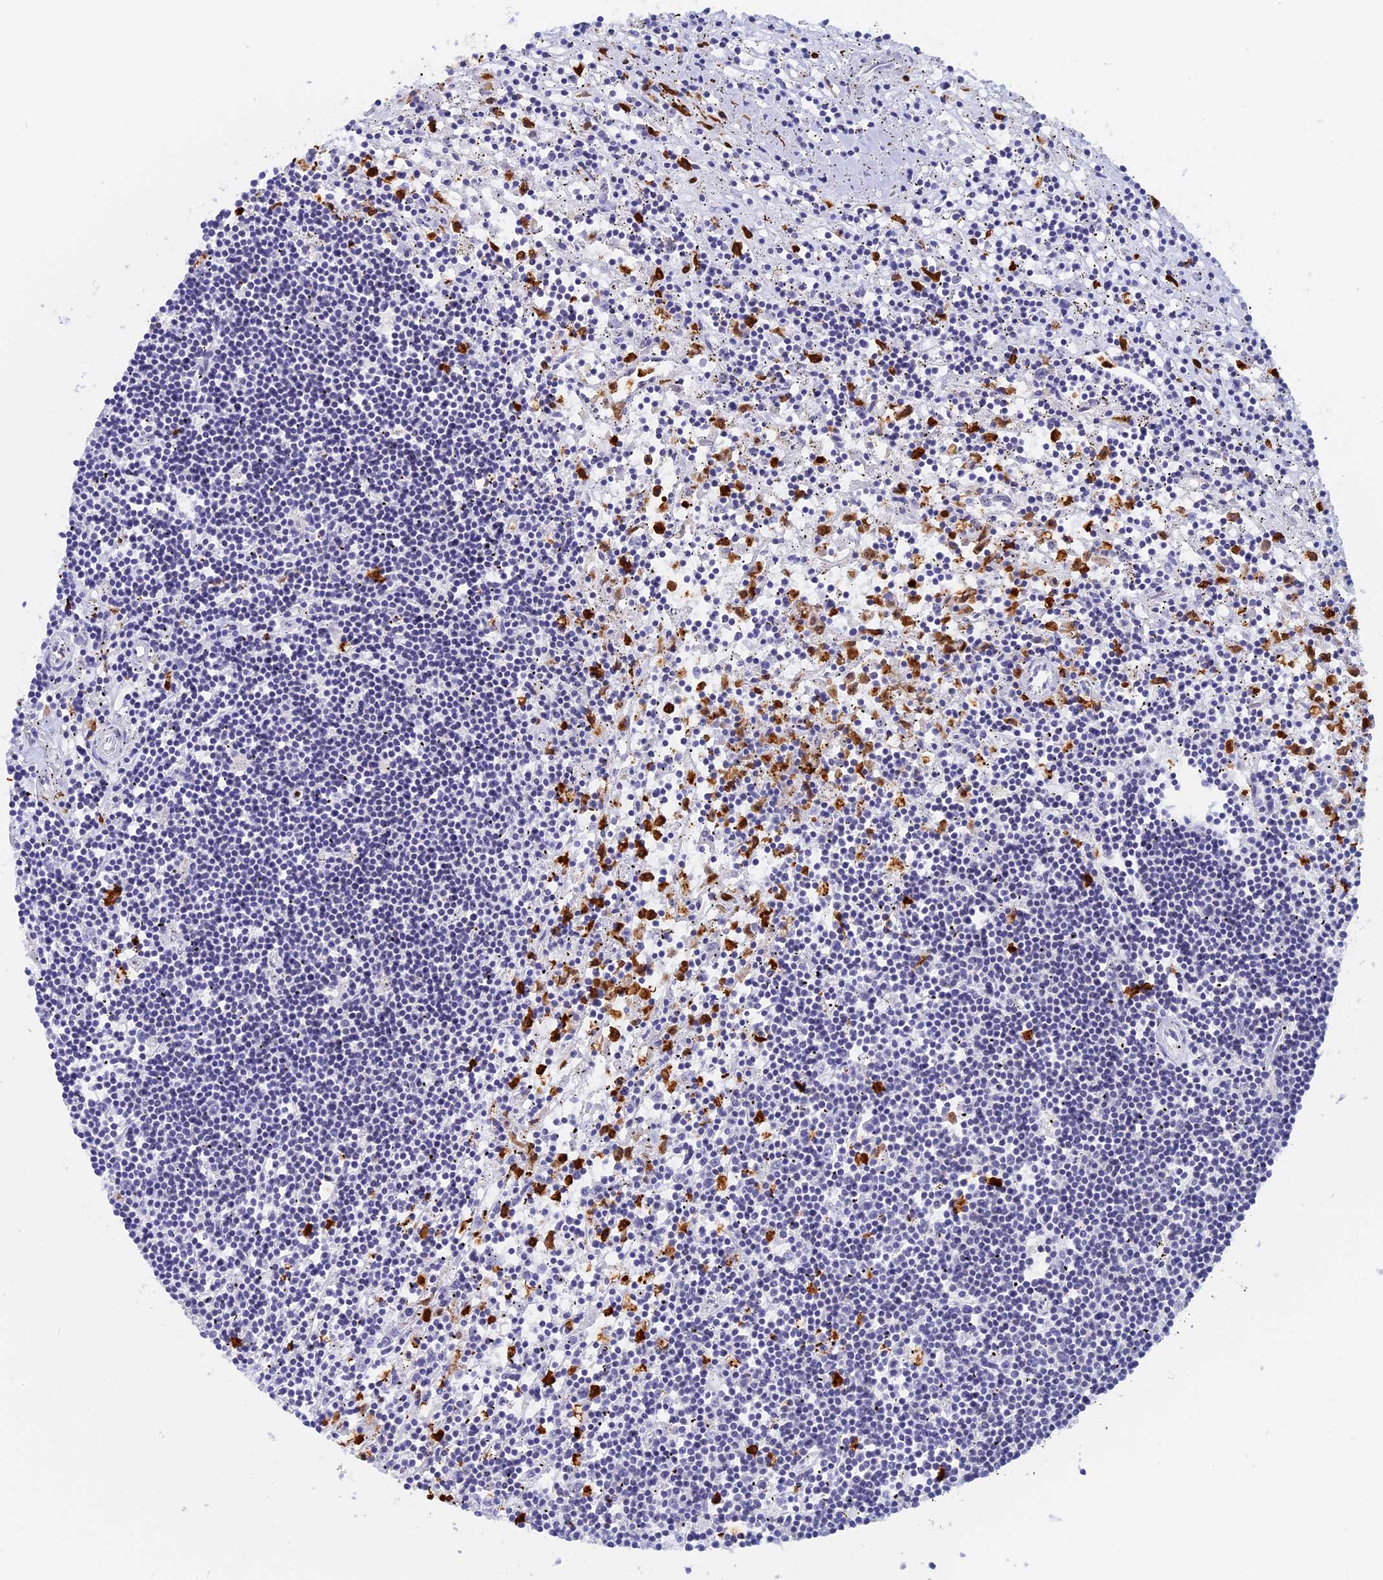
{"staining": {"intensity": "negative", "quantity": "none", "location": "none"}, "tissue": "lymphoma", "cell_type": "Tumor cells", "image_type": "cancer", "snomed": [{"axis": "morphology", "description": "Malignant lymphoma, non-Hodgkin's type, Low grade"}, {"axis": "topography", "description": "Spleen"}], "caption": "Protein analysis of lymphoma demonstrates no significant positivity in tumor cells.", "gene": "SLC26A1", "patient": {"sex": "male", "age": 76}}